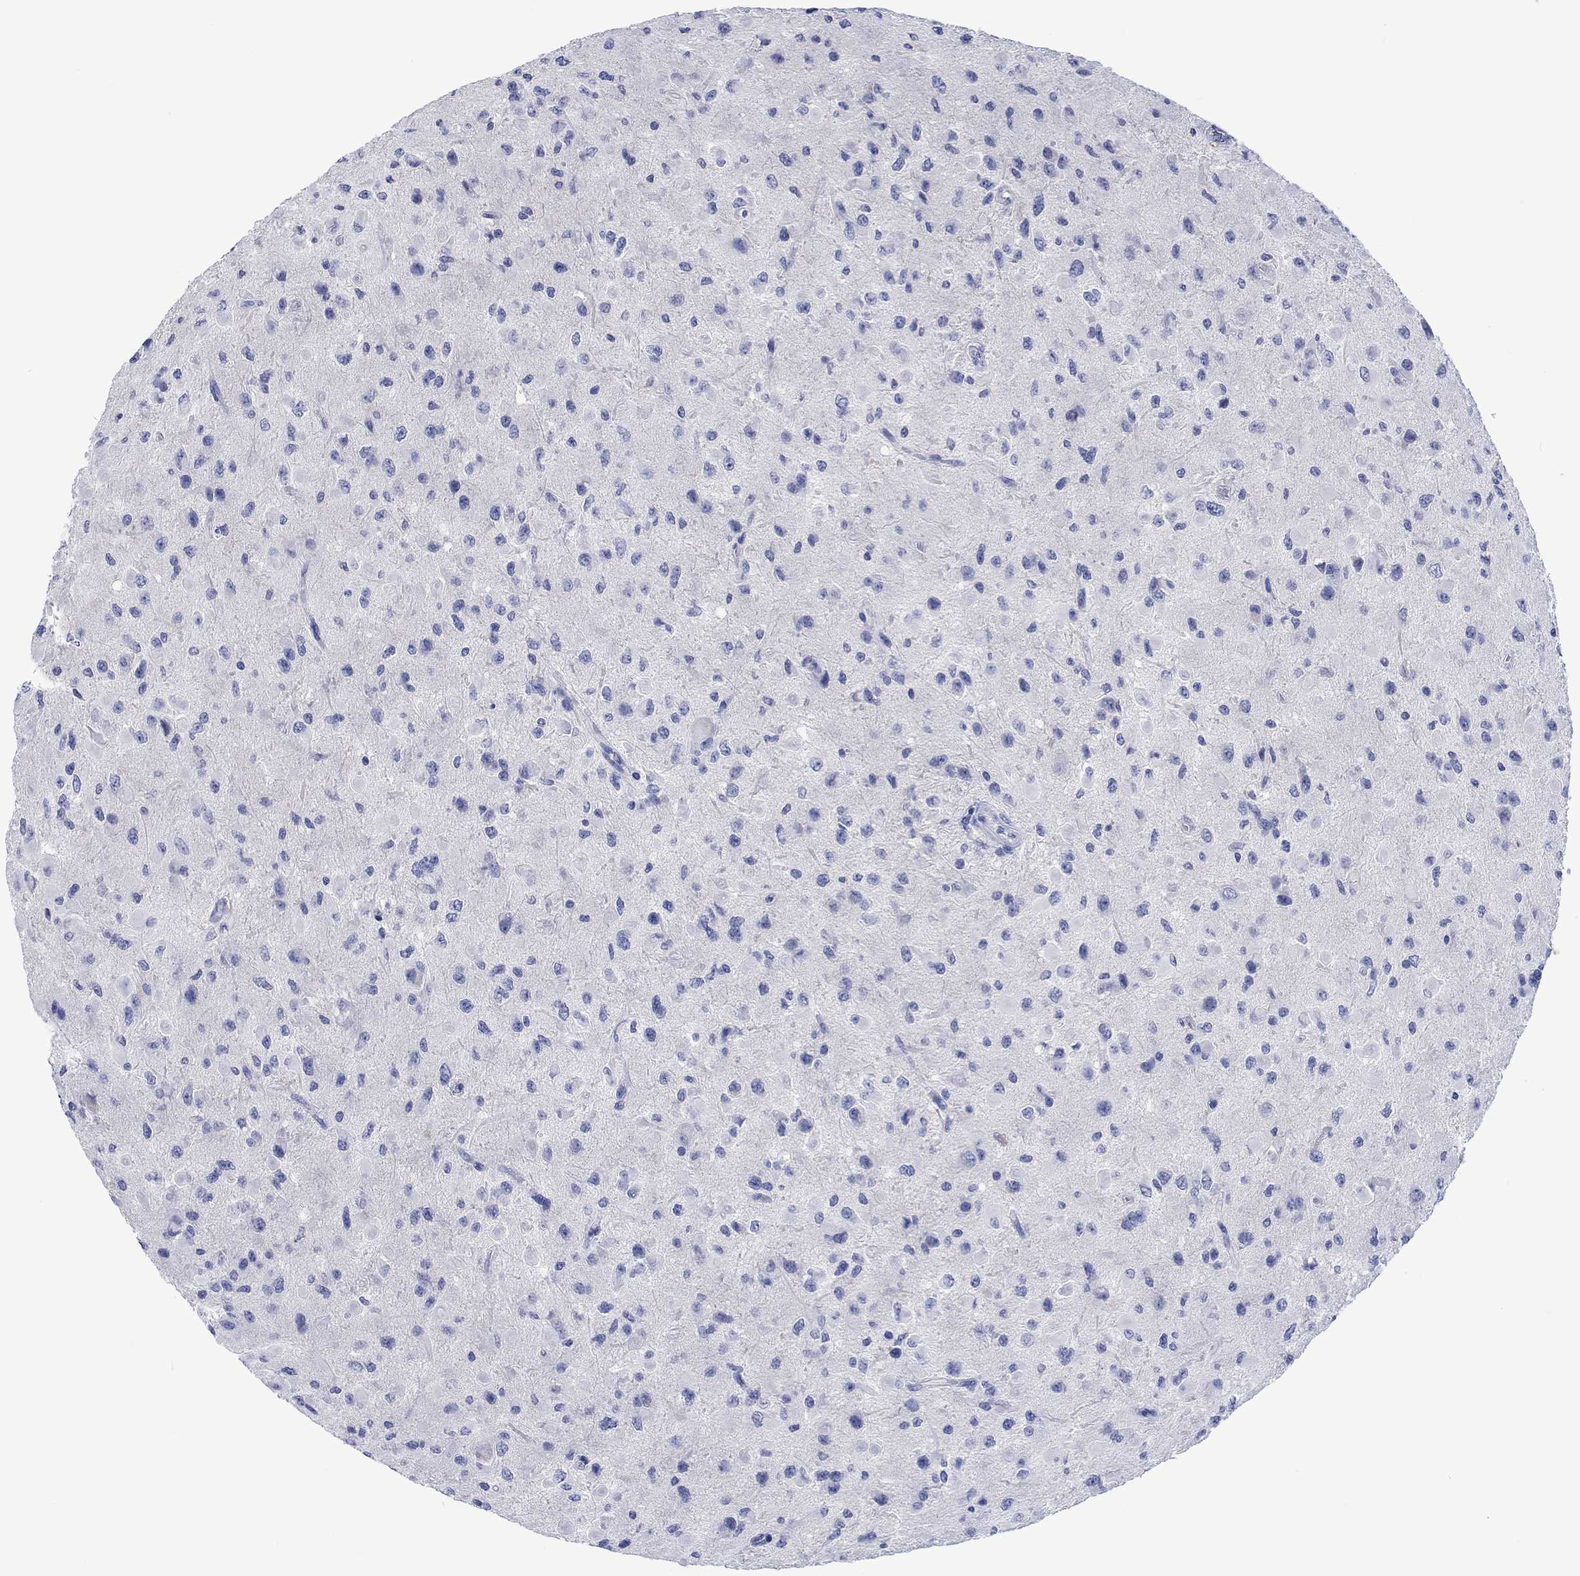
{"staining": {"intensity": "negative", "quantity": "none", "location": "none"}, "tissue": "glioma", "cell_type": "Tumor cells", "image_type": "cancer", "snomed": [{"axis": "morphology", "description": "Glioma, malignant, High grade"}, {"axis": "topography", "description": "Cerebral cortex"}], "caption": "Tumor cells are negative for brown protein staining in glioma.", "gene": "TOMM20L", "patient": {"sex": "male", "age": 35}}